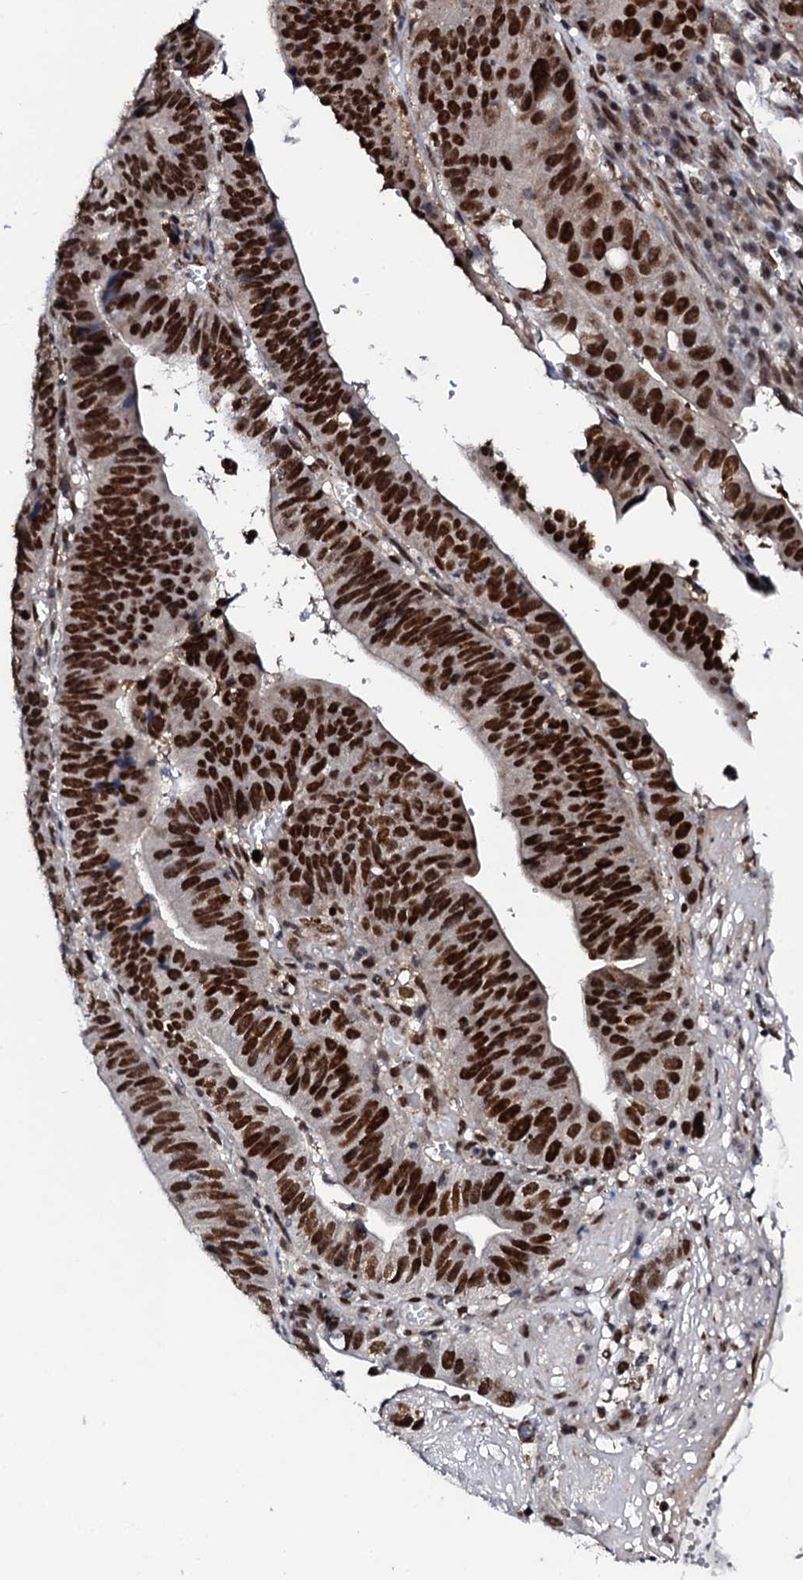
{"staining": {"intensity": "strong", "quantity": ">75%", "location": "nuclear"}, "tissue": "stomach cancer", "cell_type": "Tumor cells", "image_type": "cancer", "snomed": [{"axis": "morphology", "description": "Adenocarcinoma, NOS"}, {"axis": "topography", "description": "Stomach"}], "caption": "IHC histopathology image of neoplastic tissue: stomach cancer (adenocarcinoma) stained using immunohistochemistry (IHC) reveals high levels of strong protein expression localized specifically in the nuclear of tumor cells, appearing as a nuclear brown color.", "gene": "CSTF3", "patient": {"sex": "male", "age": 59}}